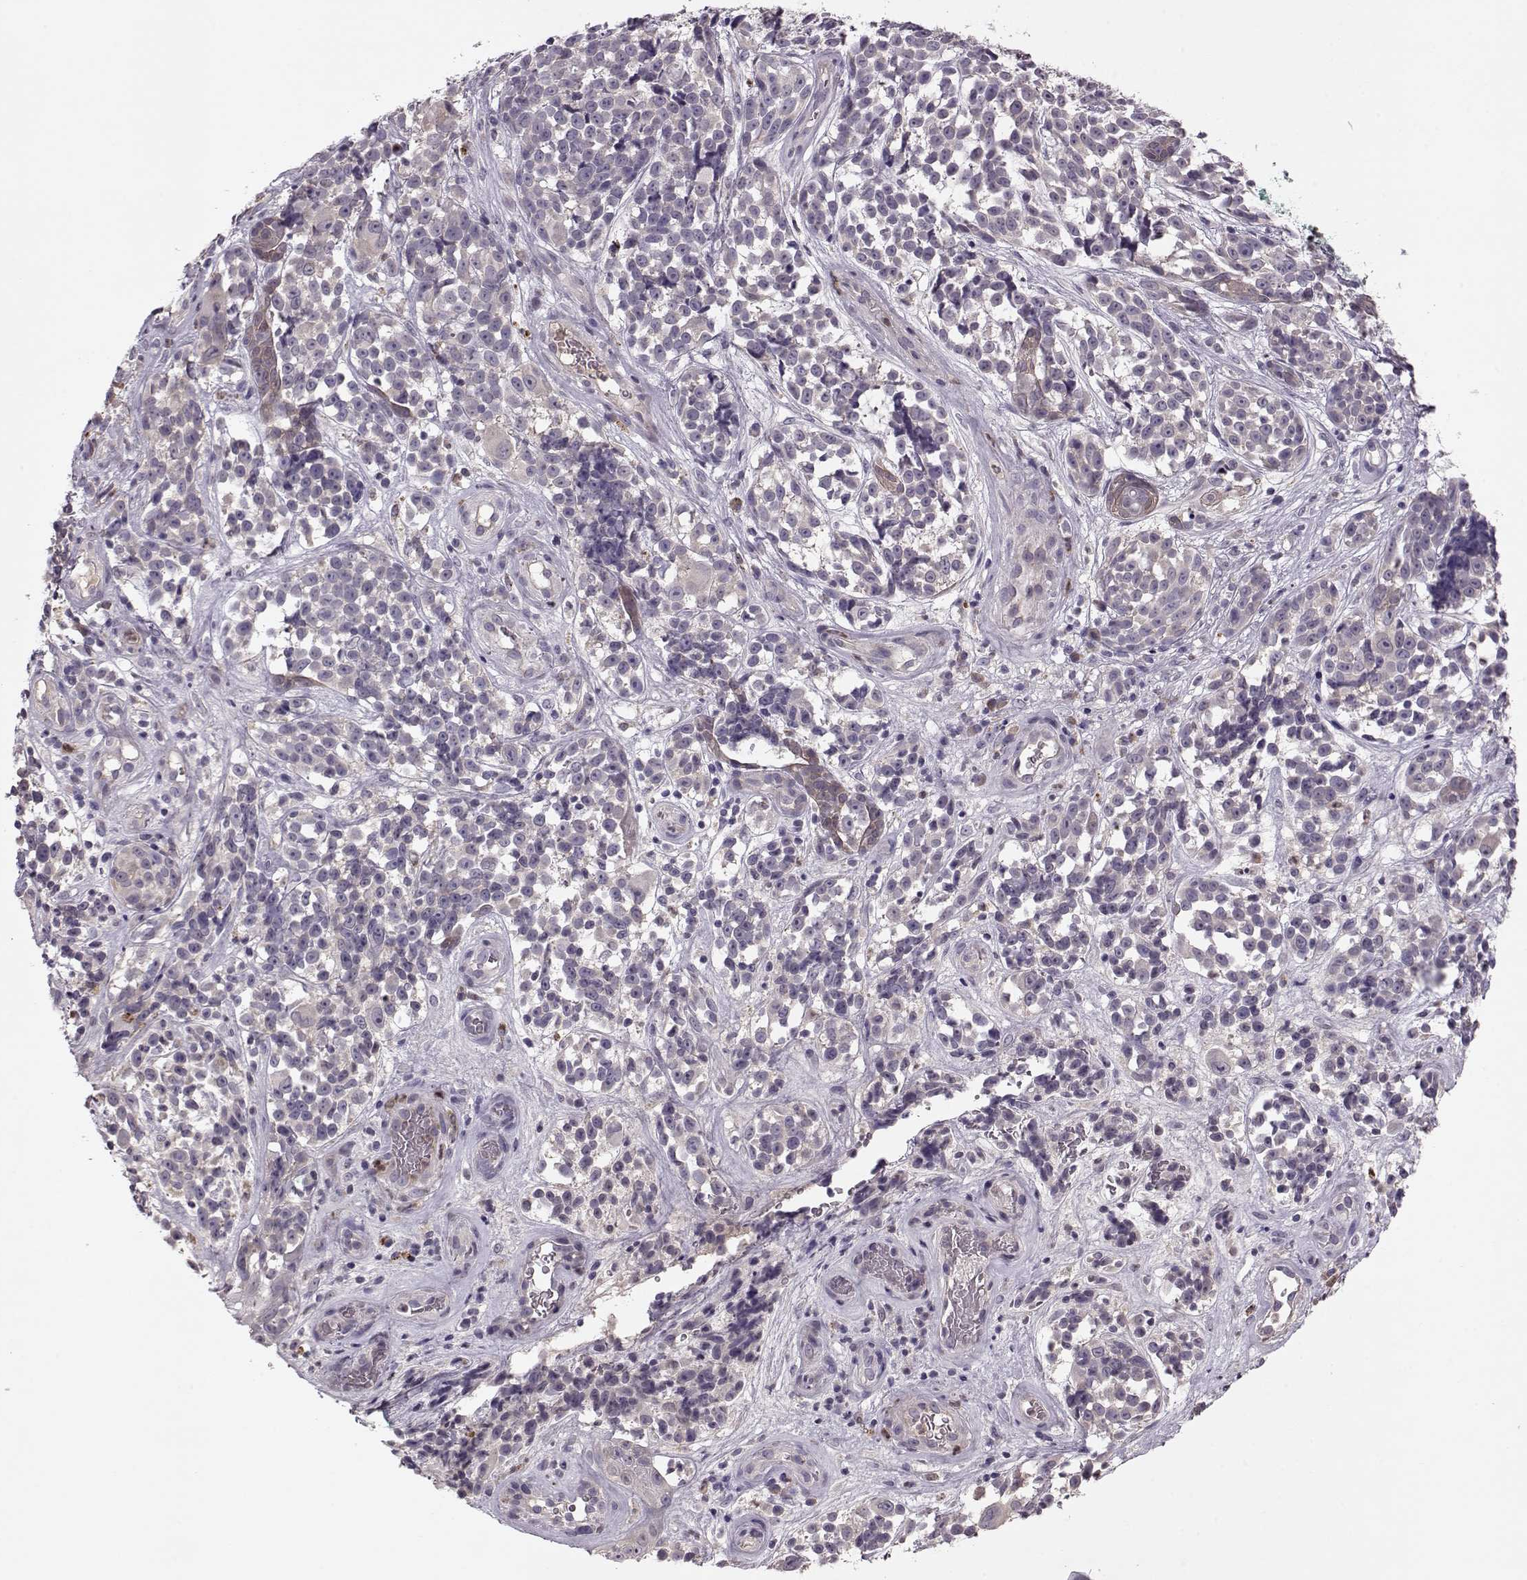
{"staining": {"intensity": "negative", "quantity": "none", "location": "none"}, "tissue": "melanoma", "cell_type": "Tumor cells", "image_type": "cancer", "snomed": [{"axis": "morphology", "description": "Malignant melanoma, NOS"}, {"axis": "topography", "description": "Skin"}], "caption": "The image shows no staining of tumor cells in malignant melanoma.", "gene": "ACOT11", "patient": {"sex": "female", "age": 88}}